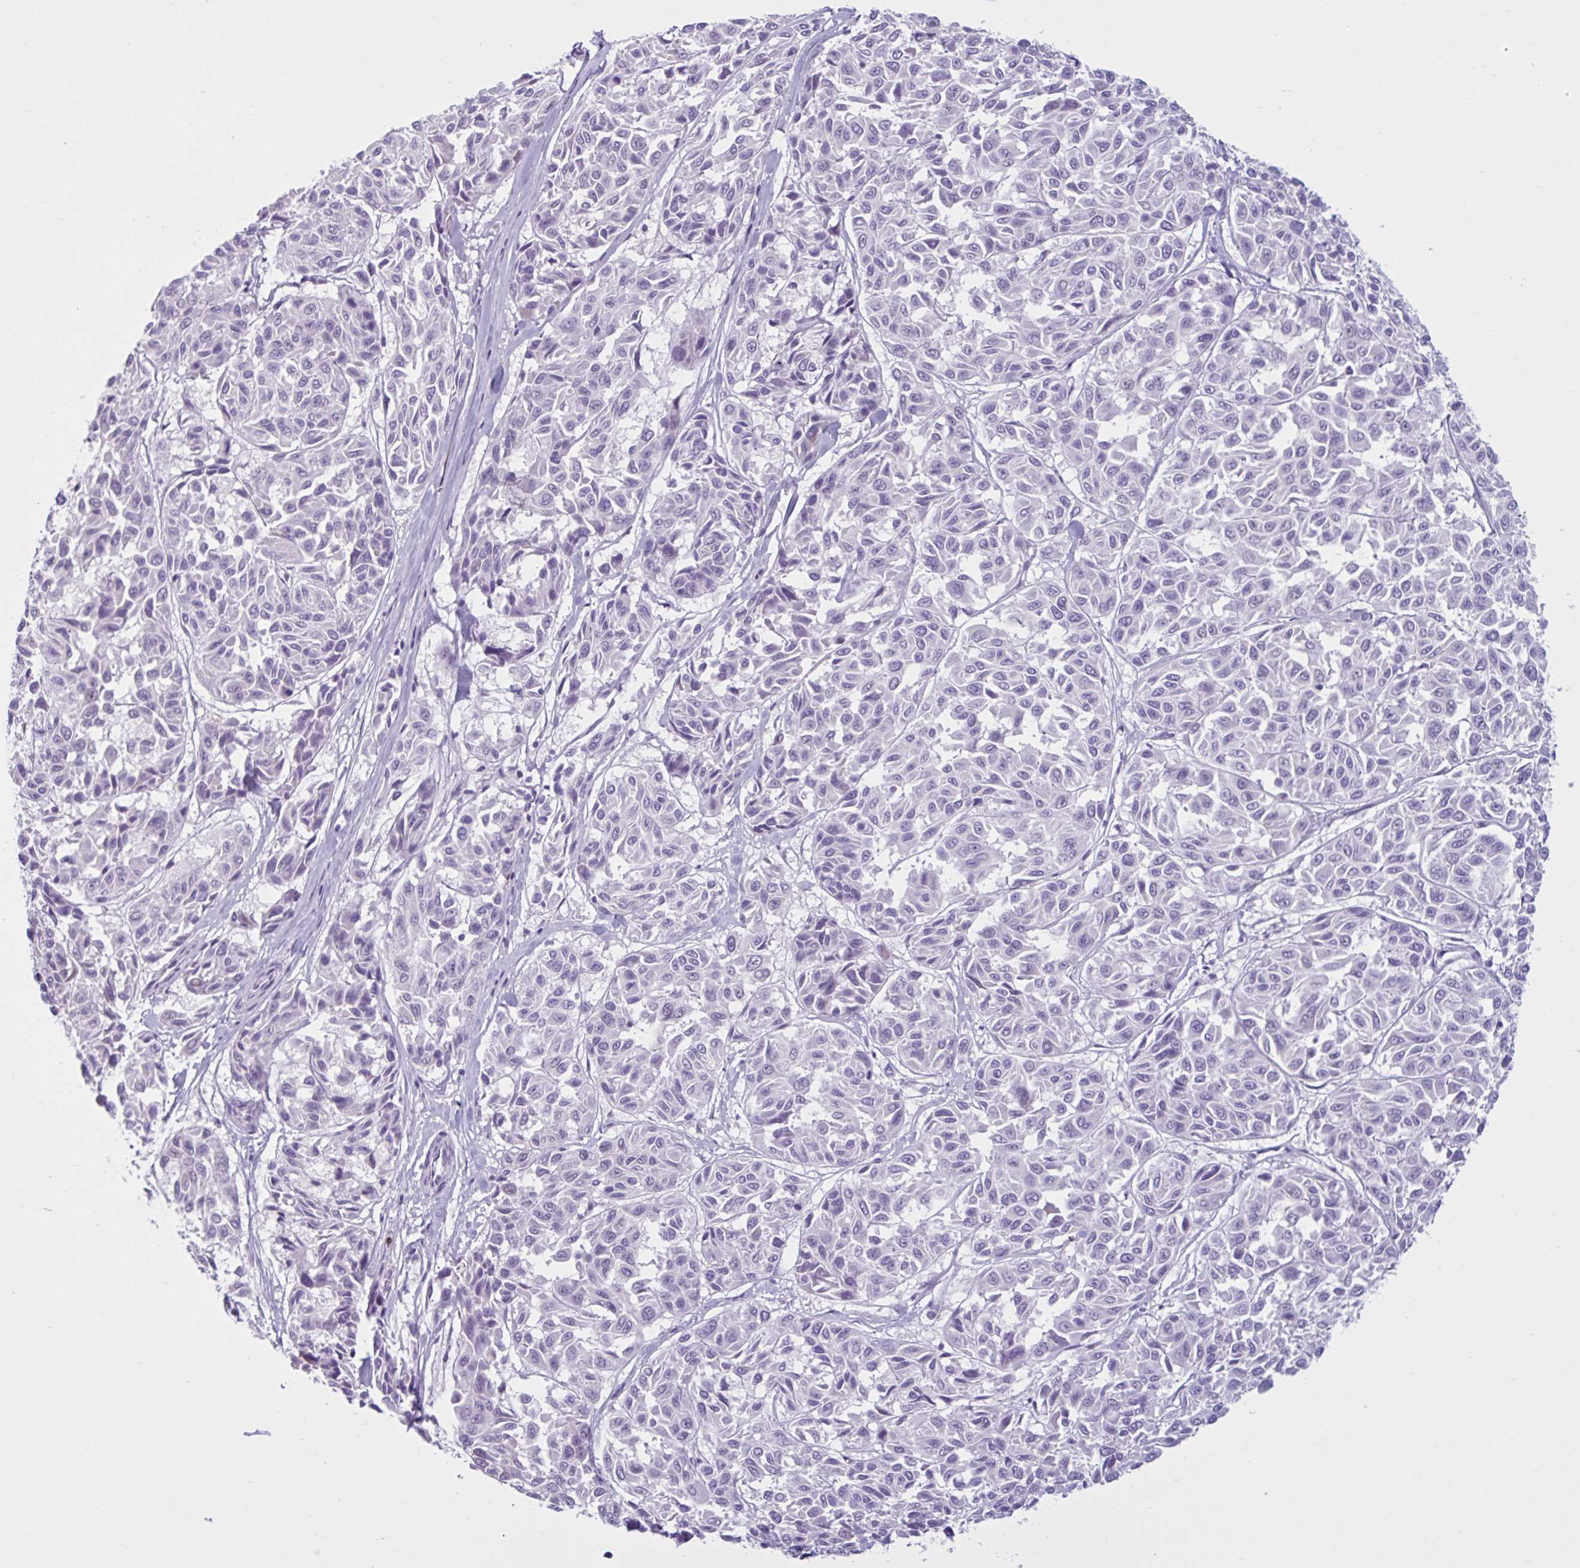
{"staining": {"intensity": "negative", "quantity": "none", "location": "none"}, "tissue": "melanoma", "cell_type": "Tumor cells", "image_type": "cancer", "snomed": [{"axis": "morphology", "description": "Malignant melanoma, NOS"}, {"axis": "topography", "description": "Skin"}], "caption": "Immunohistochemistry of human melanoma demonstrates no positivity in tumor cells.", "gene": "CEP120", "patient": {"sex": "female", "age": 66}}